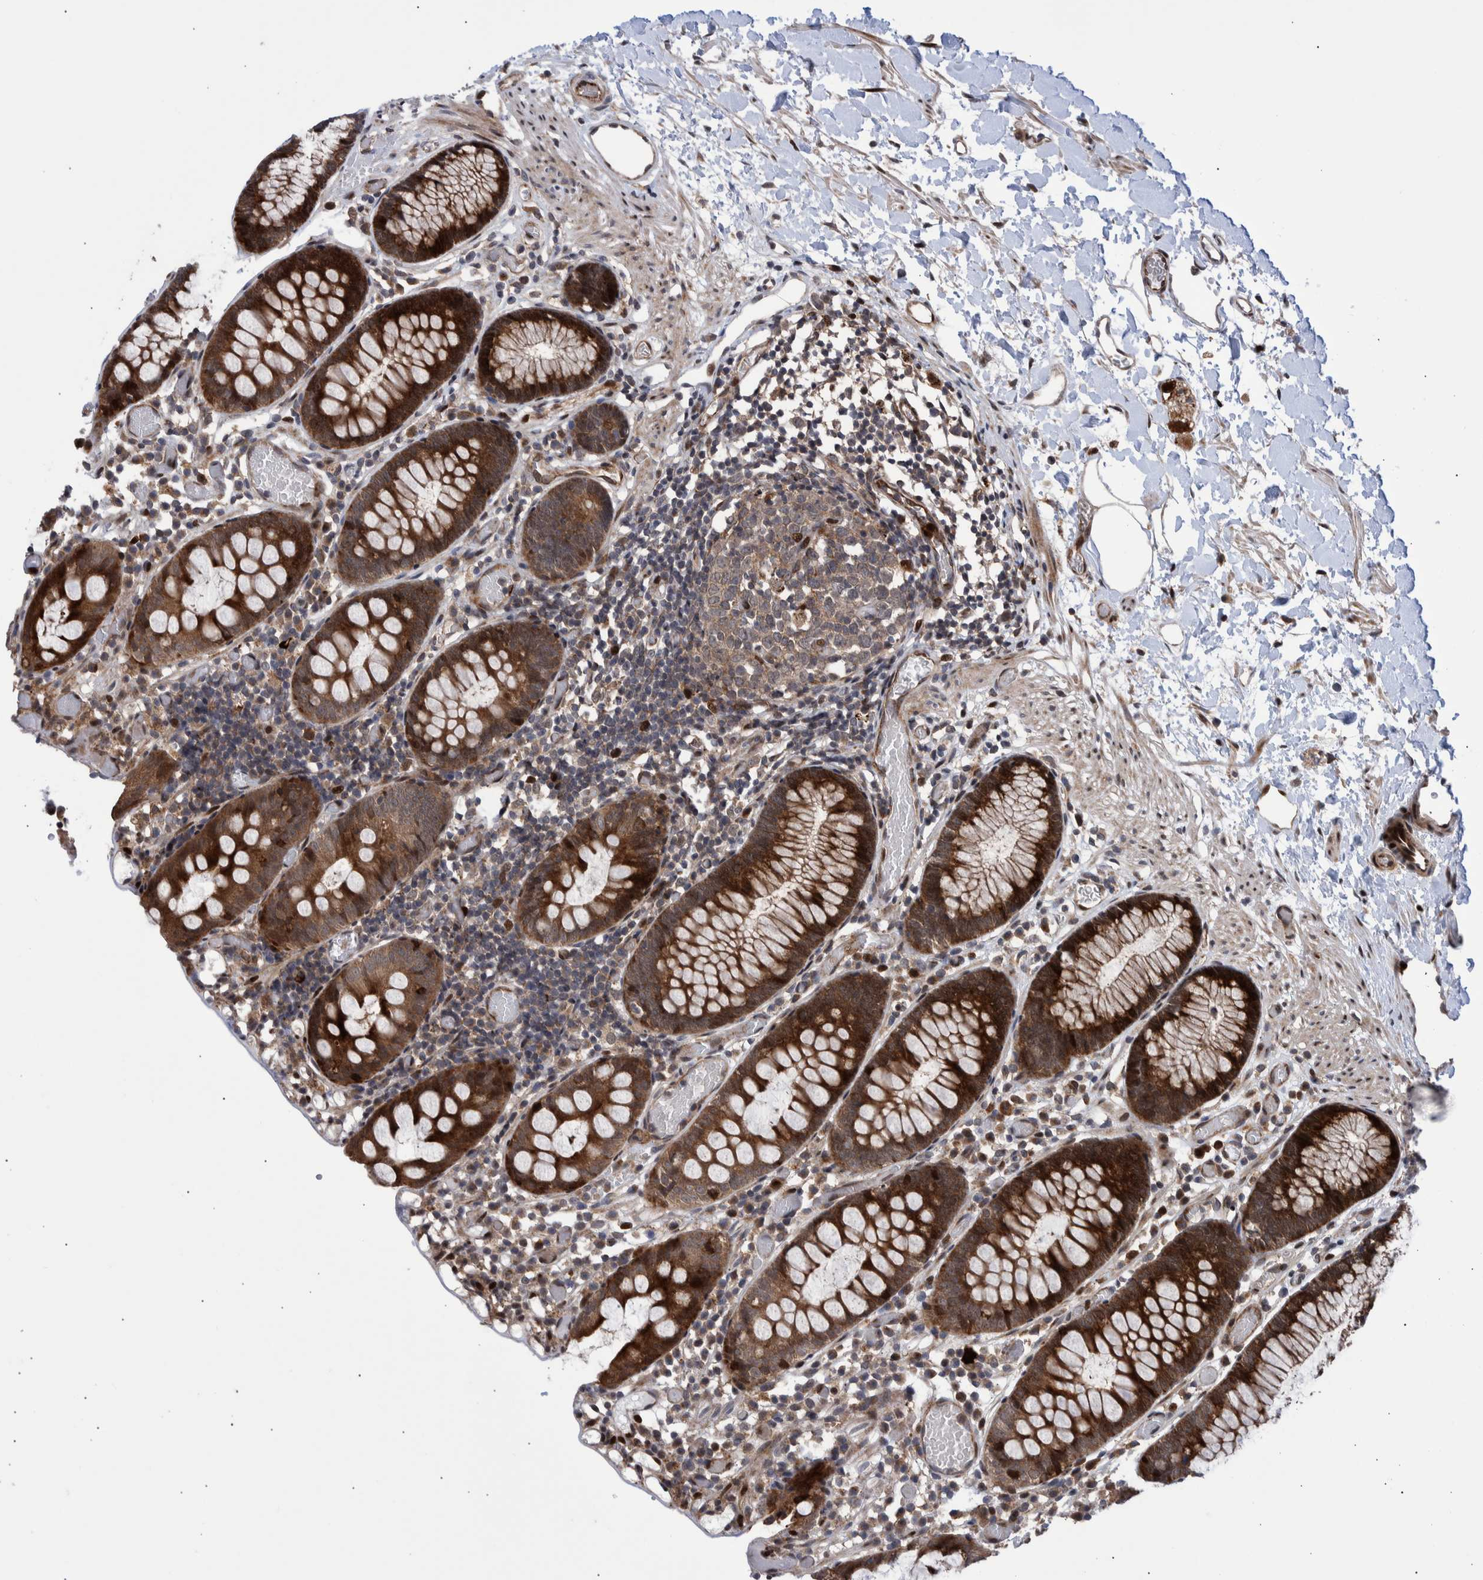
{"staining": {"intensity": "strong", "quantity": ">75%", "location": "nuclear"}, "tissue": "colon", "cell_type": "Endothelial cells", "image_type": "normal", "snomed": [{"axis": "morphology", "description": "Normal tissue, NOS"}, {"axis": "topography", "description": "Colon"}], "caption": "Immunohistochemical staining of benign colon shows >75% levels of strong nuclear protein staining in about >75% of endothelial cells. Using DAB (brown) and hematoxylin (blue) stains, captured at high magnification using brightfield microscopy.", "gene": "SHISA6", "patient": {"sex": "male", "age": 14}}